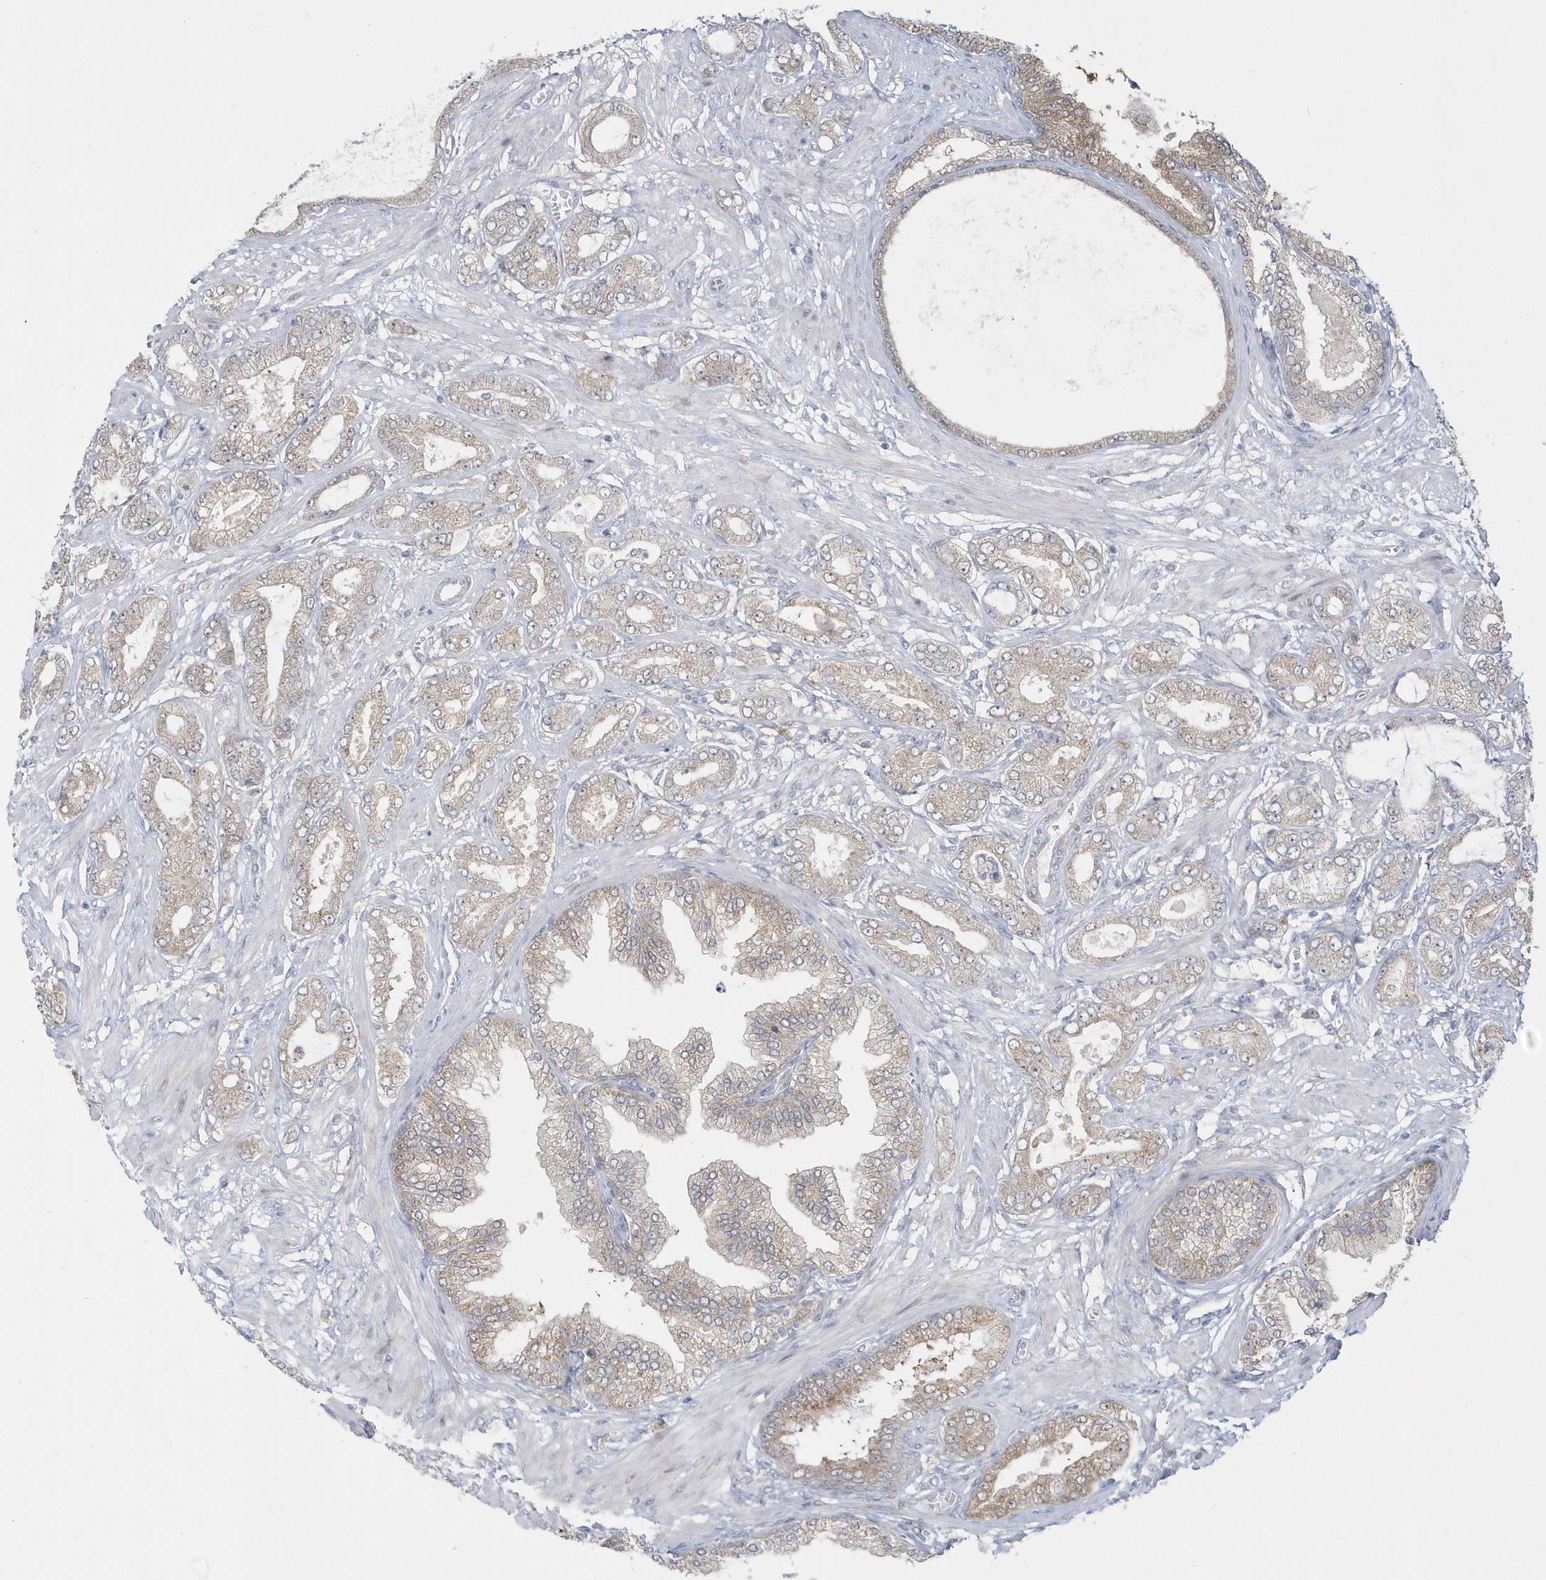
{"staining": {"intensity": "weak", "quantity": ">75%", "location": "cytoplasmic/membranous"}, "tissue": "prostate cancer", "cell_type": "Tumor cells", "image_type": "cancer", "snomed": [{"axis": "morphology", "description": "Adenocarcinoma, Low grade"}, {"axis": "topography", "description": "Prostate"}], "caption": "The micrograph demonstrates immunohistochemical staining of adenocarcinoma (low-grade) (prostate). There is weak cytoplasmic/membranous positivity is present in approximately >75% of tumor cells.", "gene": "PCBD1", "patient": {"sex": "male", "age": 63}}